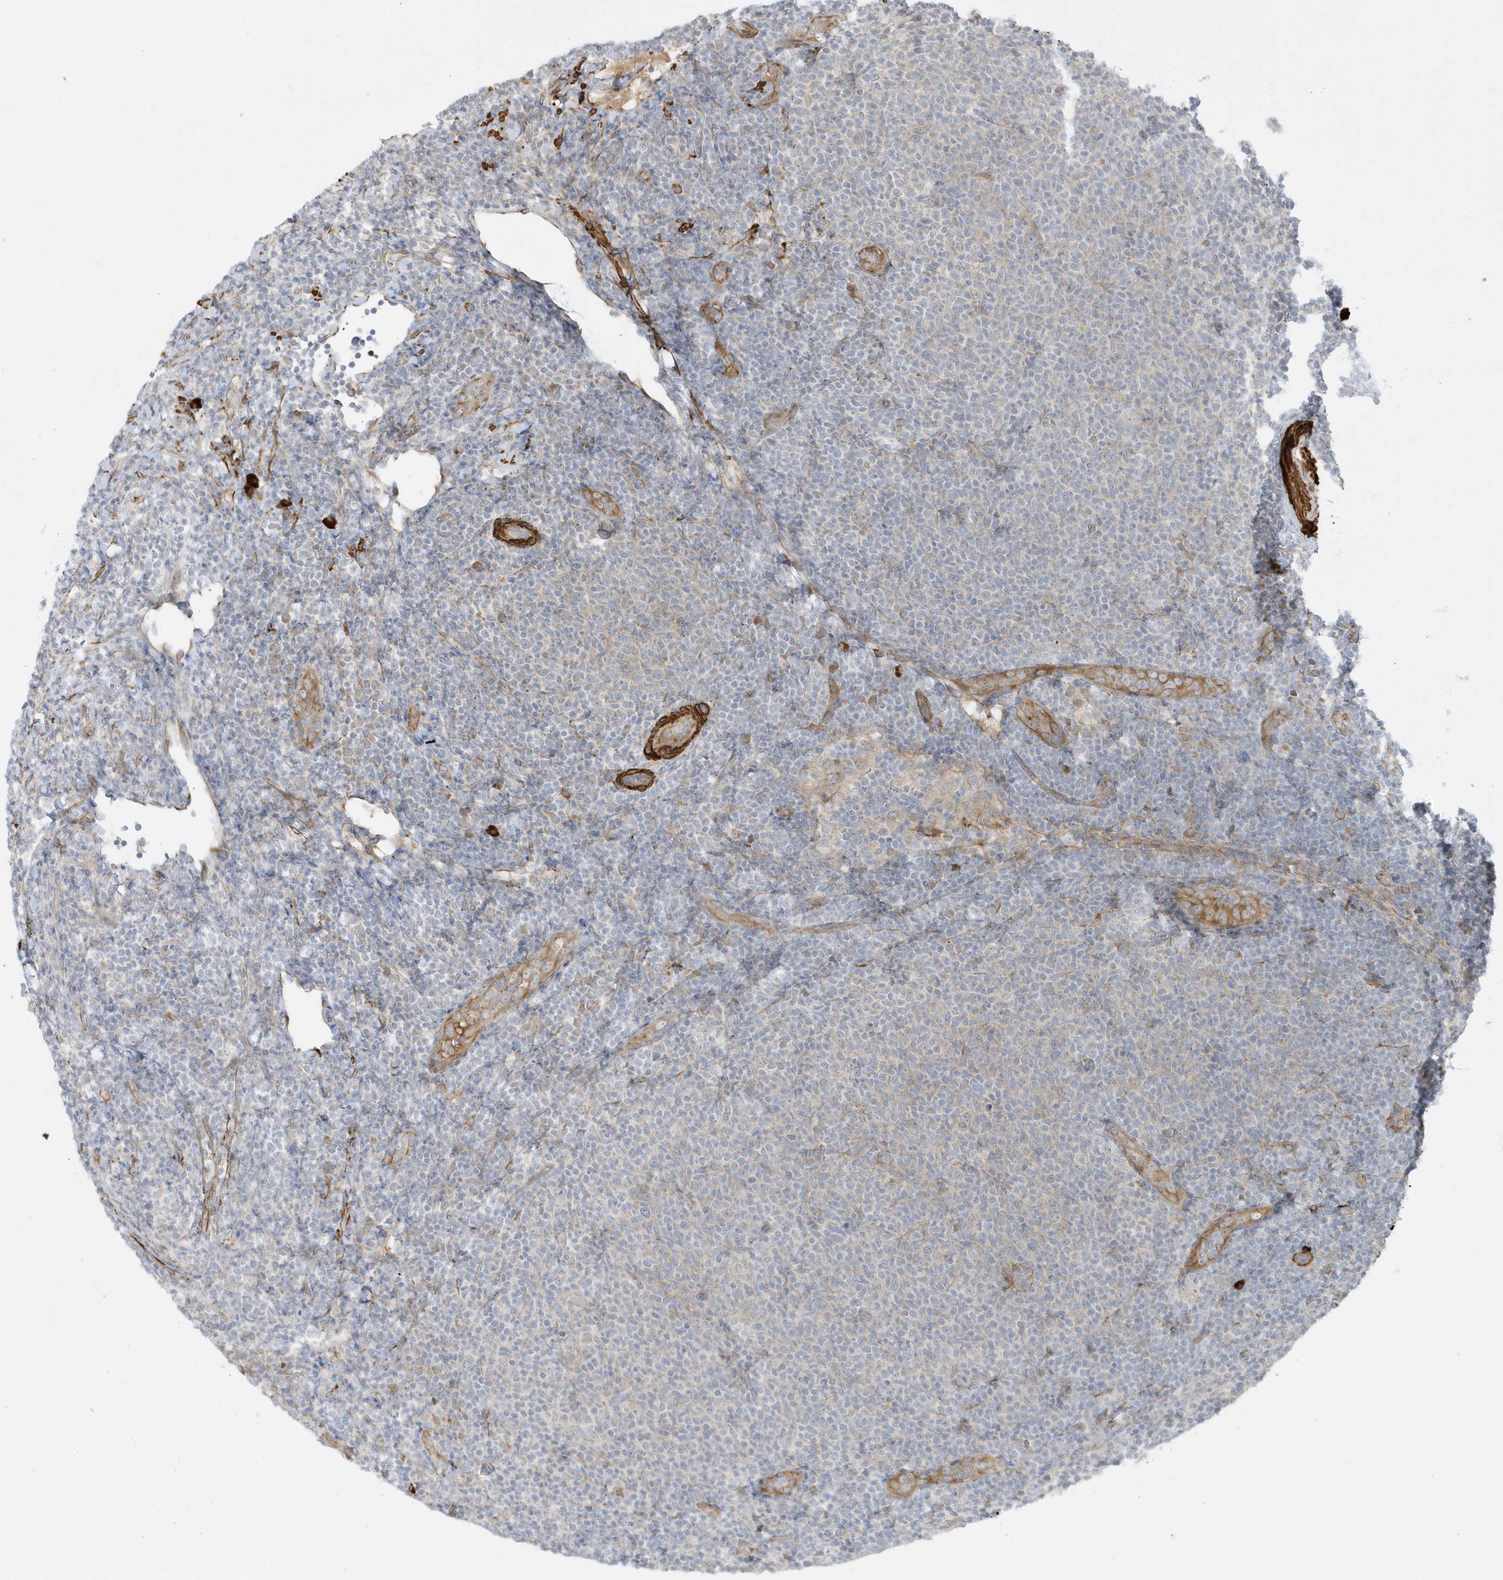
{"staining": {"intensity": "negative", "quantity": "none", "location": "none"}, "tissue": "lymphoma", "cell_type": "Tumor cells", "image_type": "cancer", "snomed": [{"axis": "morphology", "description": "Malignant lymphoma, non-Hodgkin's type, Low grade"}, {"axis": "topography", "description": "Lymph node"}], "caption": "Immunohistochemistry of lymphoma shows no staining in tumor cells.", "gene": "THADA", "patient": {"sex": "male", "age": 66}}